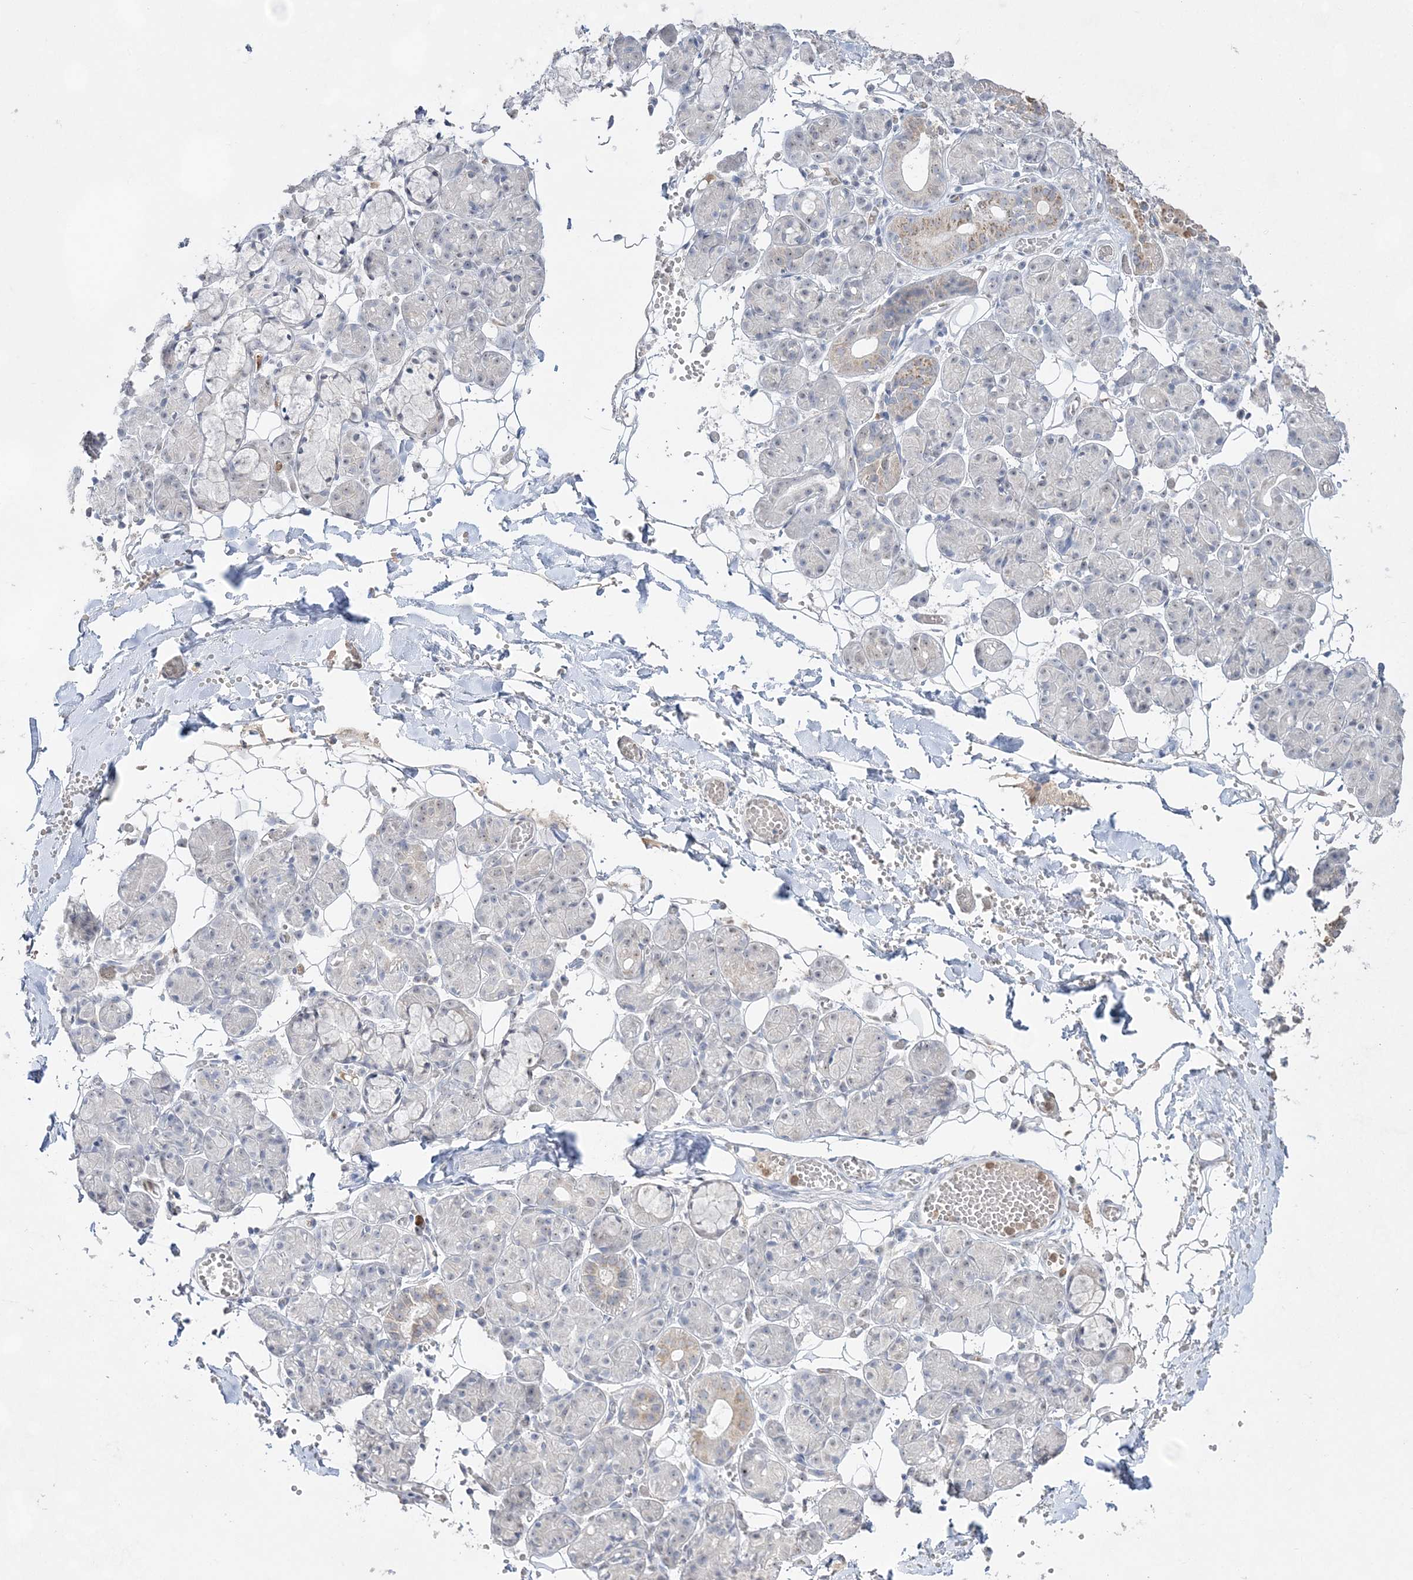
{"staining": {"intensity": "weak", "quantity": "<25%", "location": "cytoplasmic/membranous"}, "tissue": "salivary gland", "cell_type": "Glandular cells", "image_type": "normal", "snomed": [{"axis": "morphology", "description": "Normal tissue, NOS"}, {"axis": "topography", "description": "Salivary gland"}], "caption": "IHC micrograph of benign salivary gland: salivary gland stained with DAB shows no significant protein staining in glandular cells. (Immunohistochemistry (ihc), brightfield microscopy, high magnification).", "gene": "NOP16", "patient": {"sex": "male", "age": 63}}